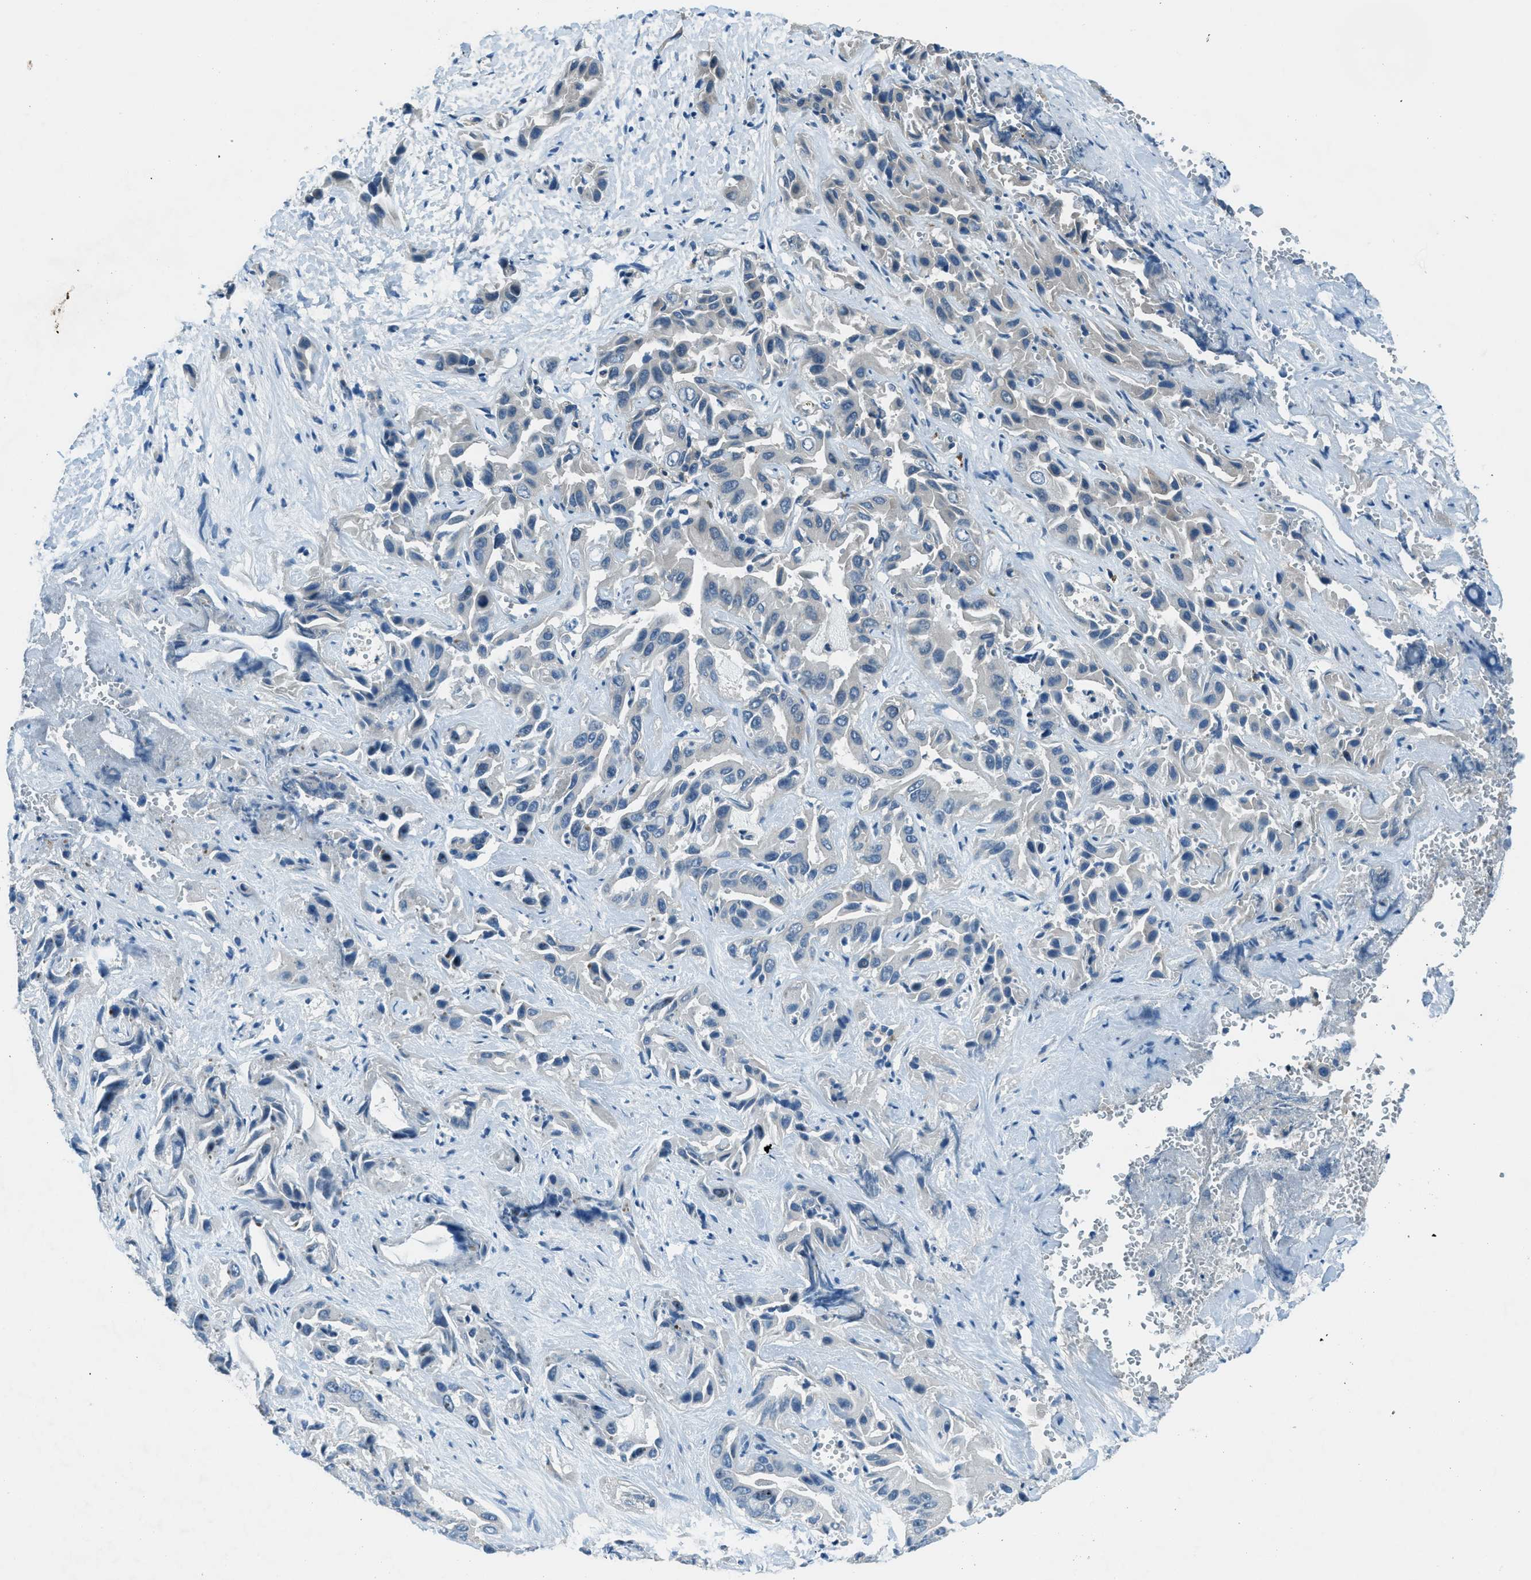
{"staining": {"intensity": "negative", "quantity": "none", "location": "none"}, "tissue": "liver cancer", "cell_type": "Tumor cells", "image_type": "cancer", "snomed": [{"axis": "morphology", "description": "Cholangiocarcinoma"}, {"axis": "topography", "description": "Liver"}], "caption": "IHC histopathology image of neoplastic tissue: human liver cancer (cholangiocarcinoma) stained with DAB reveals no significant protein positivity in tumor cells.", "gene": "ARFGAP2", "patient": {"sex": "female", "age": 52}}